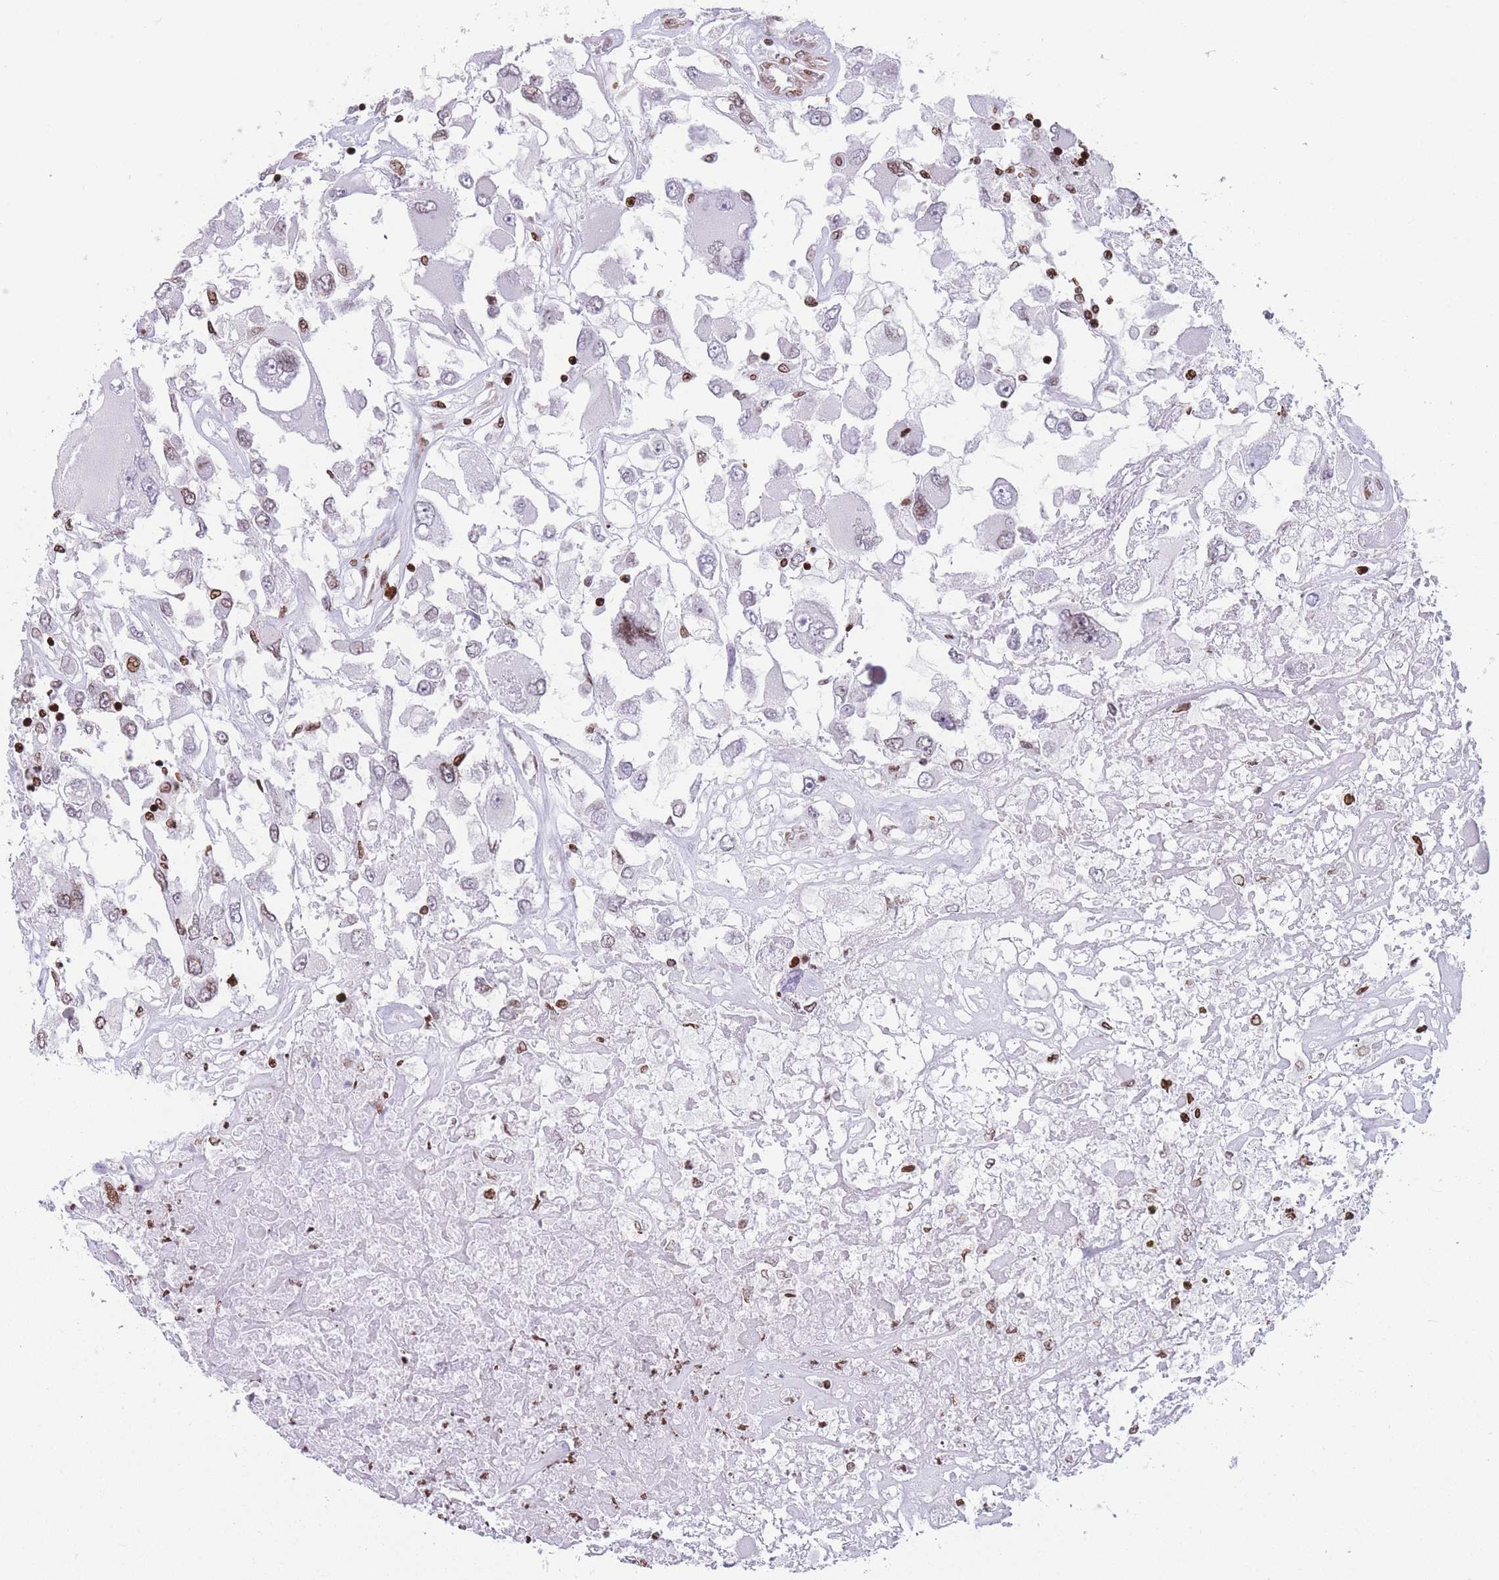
{"staining": {"intensity": "moderate", "quantity": "<25%", "location": "nuclear"}, "tissue": "renal cancer", "cell_type": "Tumor cells", "image_type": "cancer", "snomed": [{"axis": "morphology", "description": "Adenocarcinoma, NOS"}, {"axis": "topography", "description": "Kidney"}], "caption": "Brown immunohistochemical staining in renal adenocarcinoma shows moderate nuclear staining in about <25% of tumor cells. (Stains: DAB in brown, nuclei in blue, Microscopy: brightfield microscopy at high magnification).", "gene": "AK9", "patient": {"sex": "female", "age": 52}}